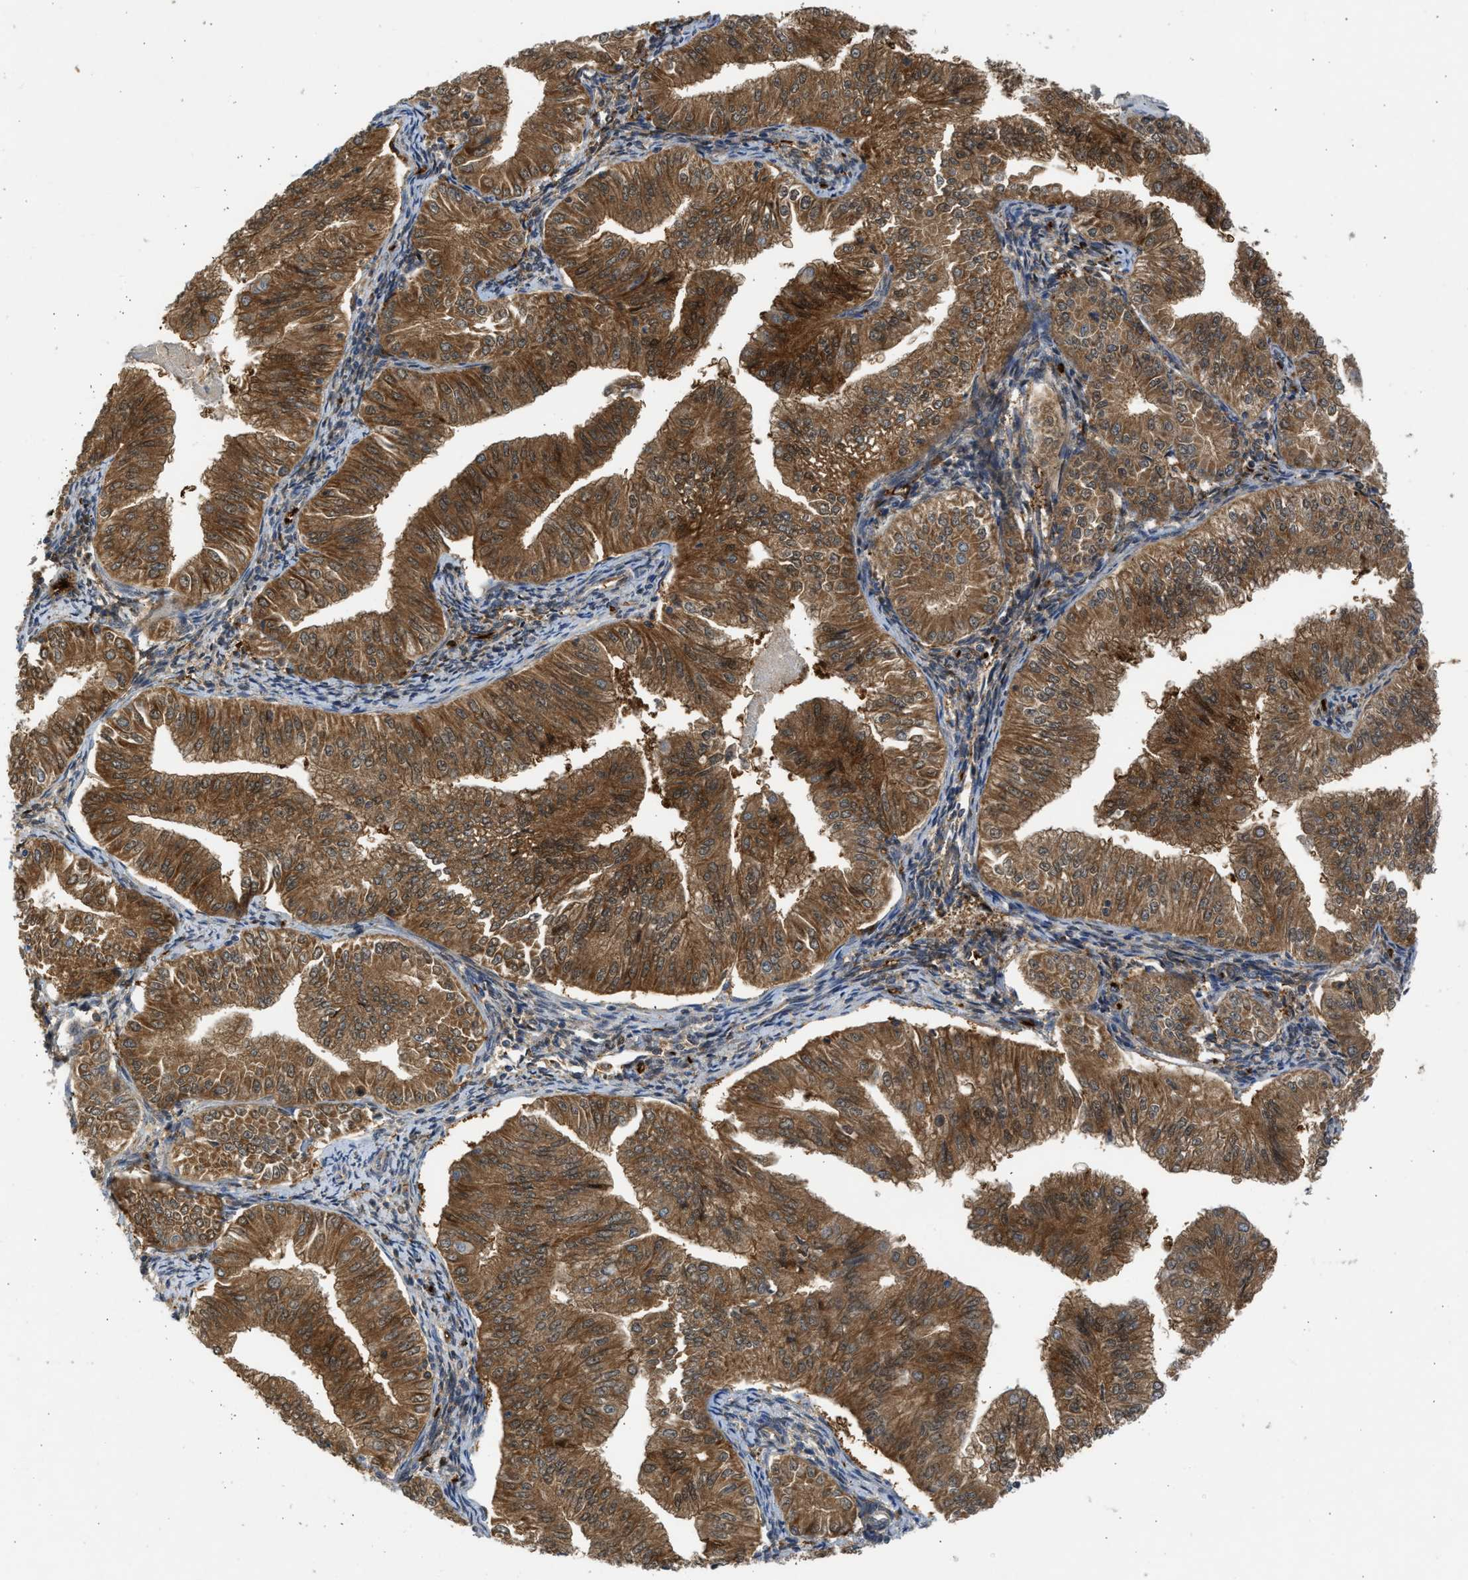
{"staining": {"intensity": "strong", "quantity": ">75%", "location": "cytoplasmic/membranous"}, "tissue": "endometrial cancer", "cell_type": "Tumor cells", "image_type": "cancer", "snomed": [{"axis": "morphology", "description": "Normal tissue, NOS"}, {"axis": "morphology", "description": "Adenocarcinoma, NOS"}, {"axis": "topography", "description": "Endometrium"}], "caption": "Endometrial cancer (adenocarcinoma) tissue exhibits strong cytoplasmic/membranous expression in approximately >75% of tumor cells", "gene": "MAPK7", "patient": {"sex": "female", "age": 53}}